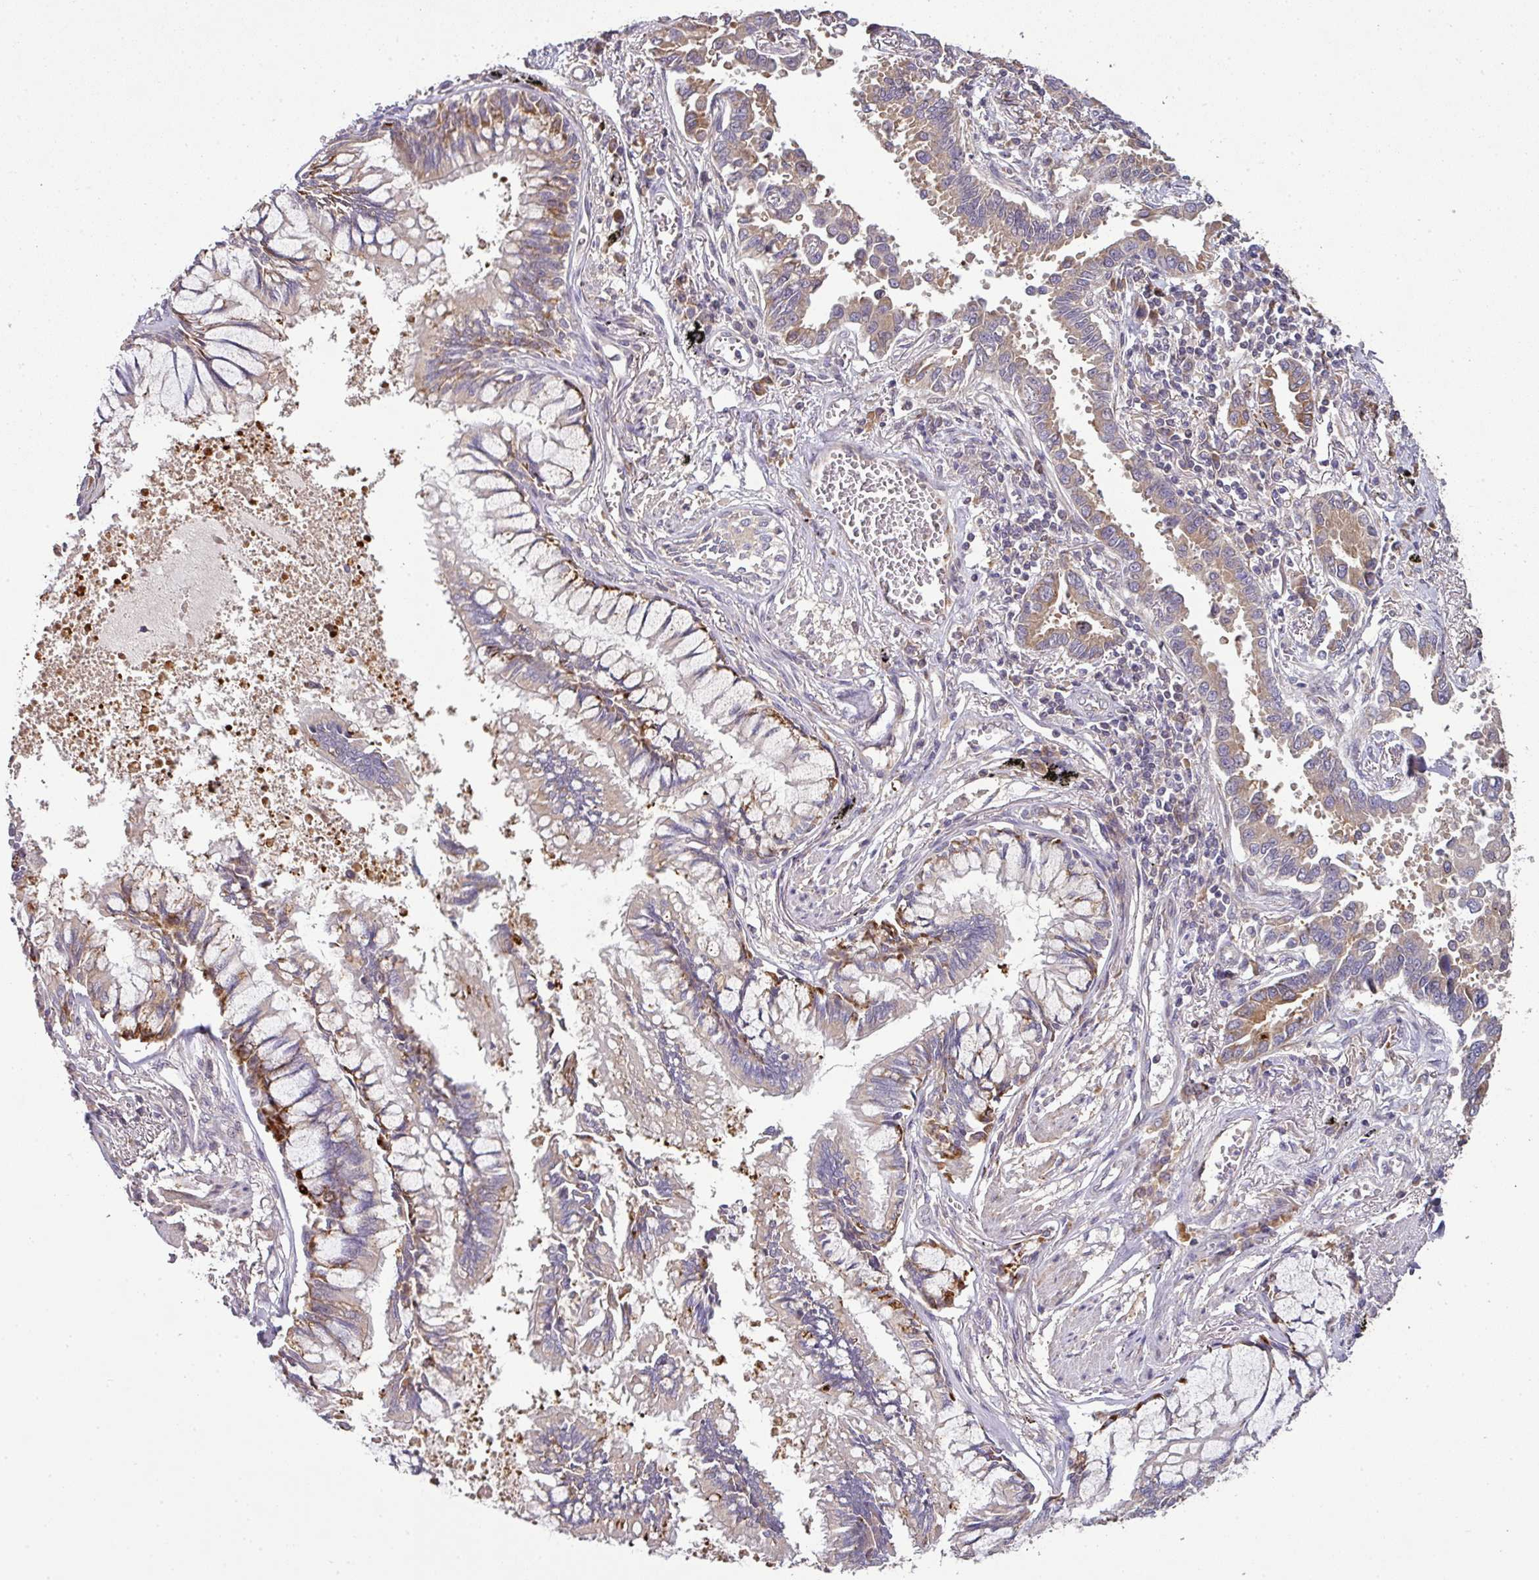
{"staining": {"intensity": "moderate", "quantity": "25%-75%", "location": "cytoplasmic/membranous"}, "tissue": "lung cancer", "cell_type": "Tumor cells", "image_type": "cancer", "snomed": [{"axis": "morphology", "description": "Adenocarcinoma, NOS"}, {"axis": "topography", "description": "Lung"}], "caption": "Lung adenocarcinoma stained for a protein (brown) reveals moderate cytoplasmic/membranous positive expression in about 25%-75% of tumor cells.", "gene": "SPCS3", "patient": {"sex": "male", "age": 67}}